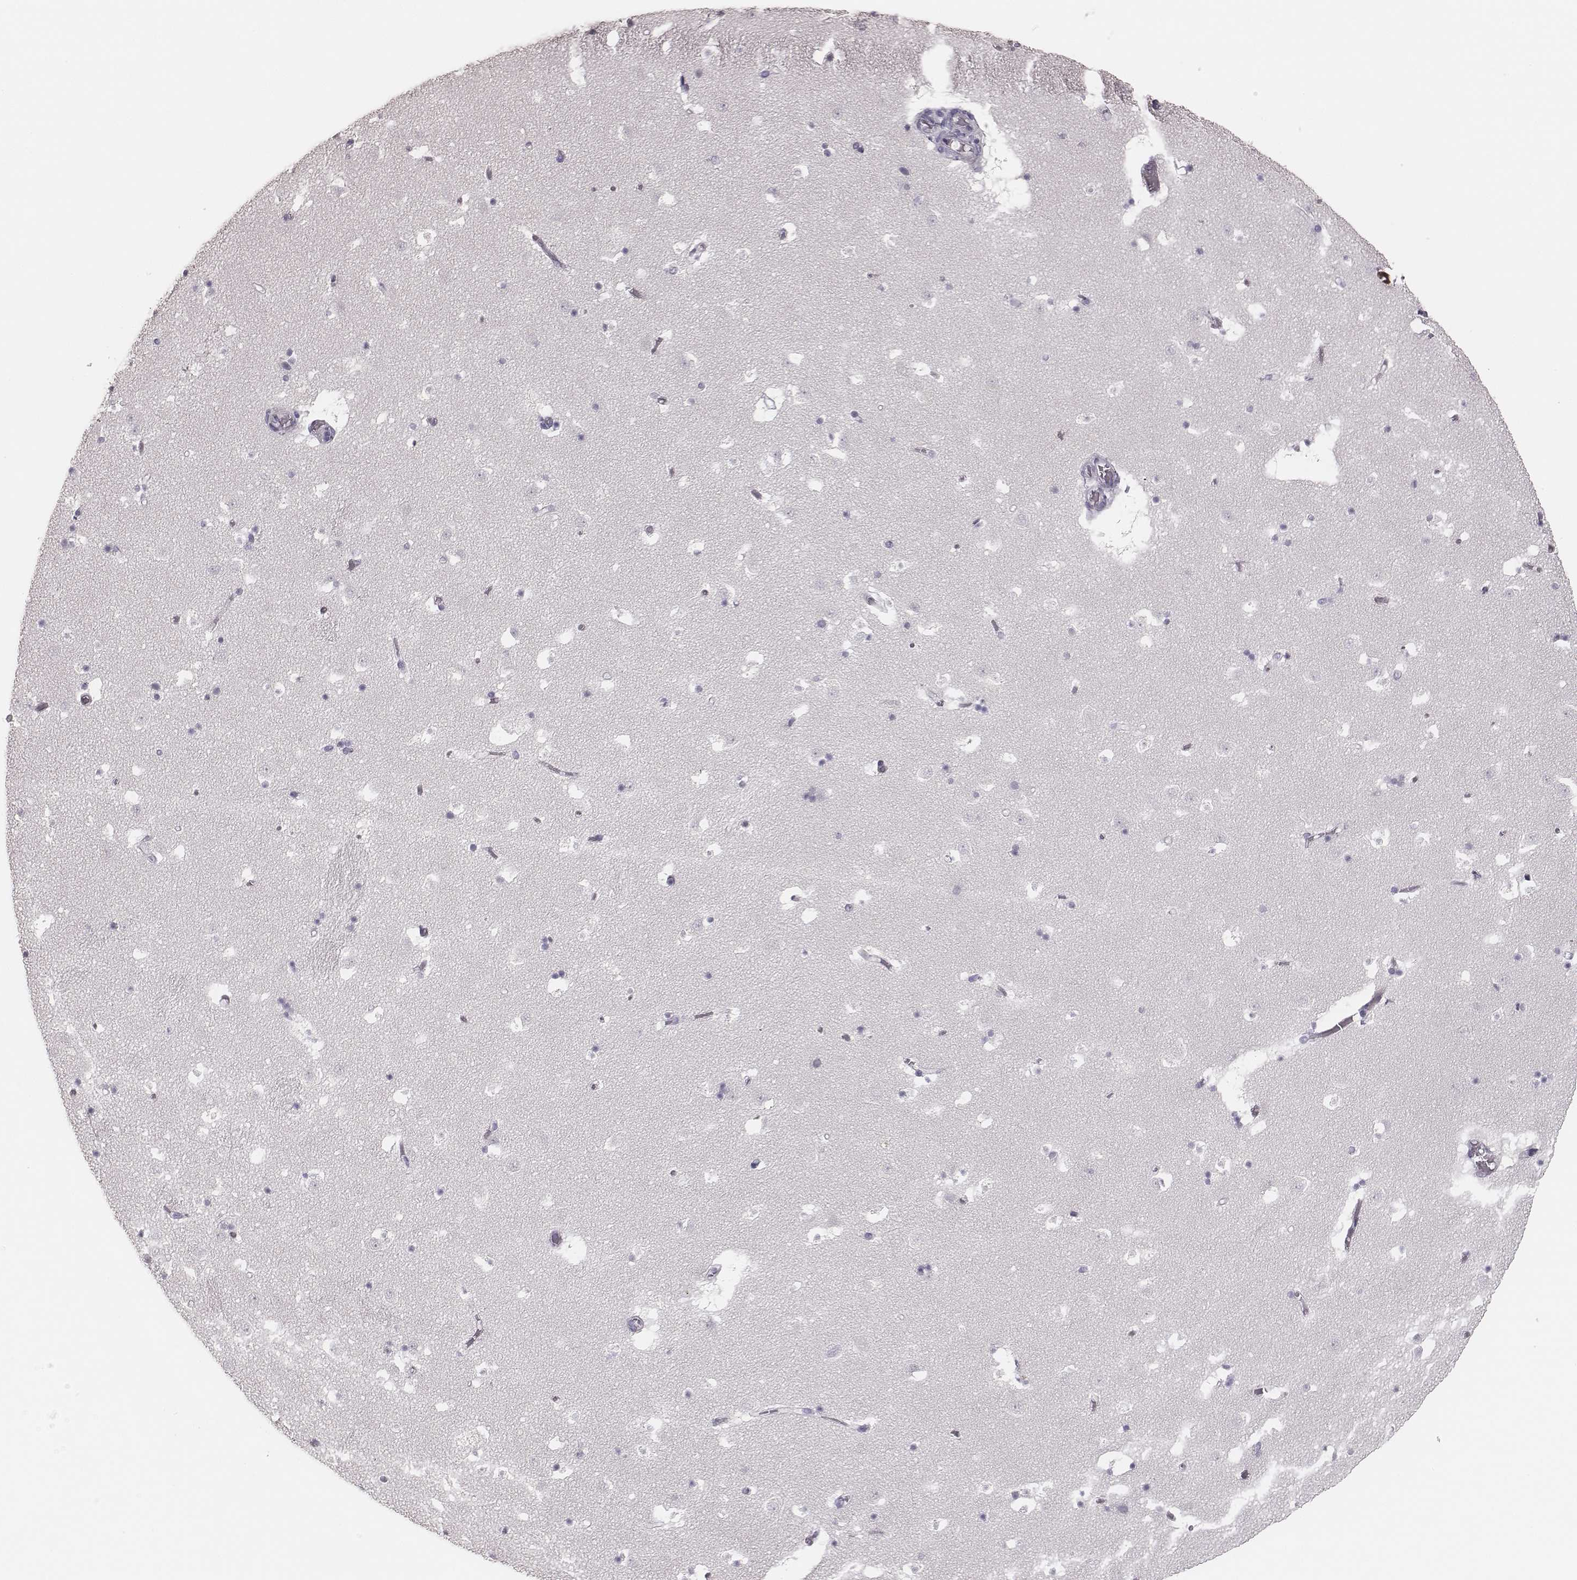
{"staining": {"intensity": "negative", "quantity": "none", "location": "none"}, "tissue": "caudate", "cell_type": "Glial cells", "image_type": "normal", "snomed": [{"axis": "morphology", "description": "Normal tissue, NOS"}, {"axis": "topography", "description": "Lateral ventricle wall"}], "caption": "Immunohistochemistry (IHC) histopathology image of normal caudate: caudate stained with DAB (3,3'-diaminobenzidine) reveals no significant protein positivity in glial cells.", "gene": "MYH6", "patient": {"sex": "female", "age": 42}}